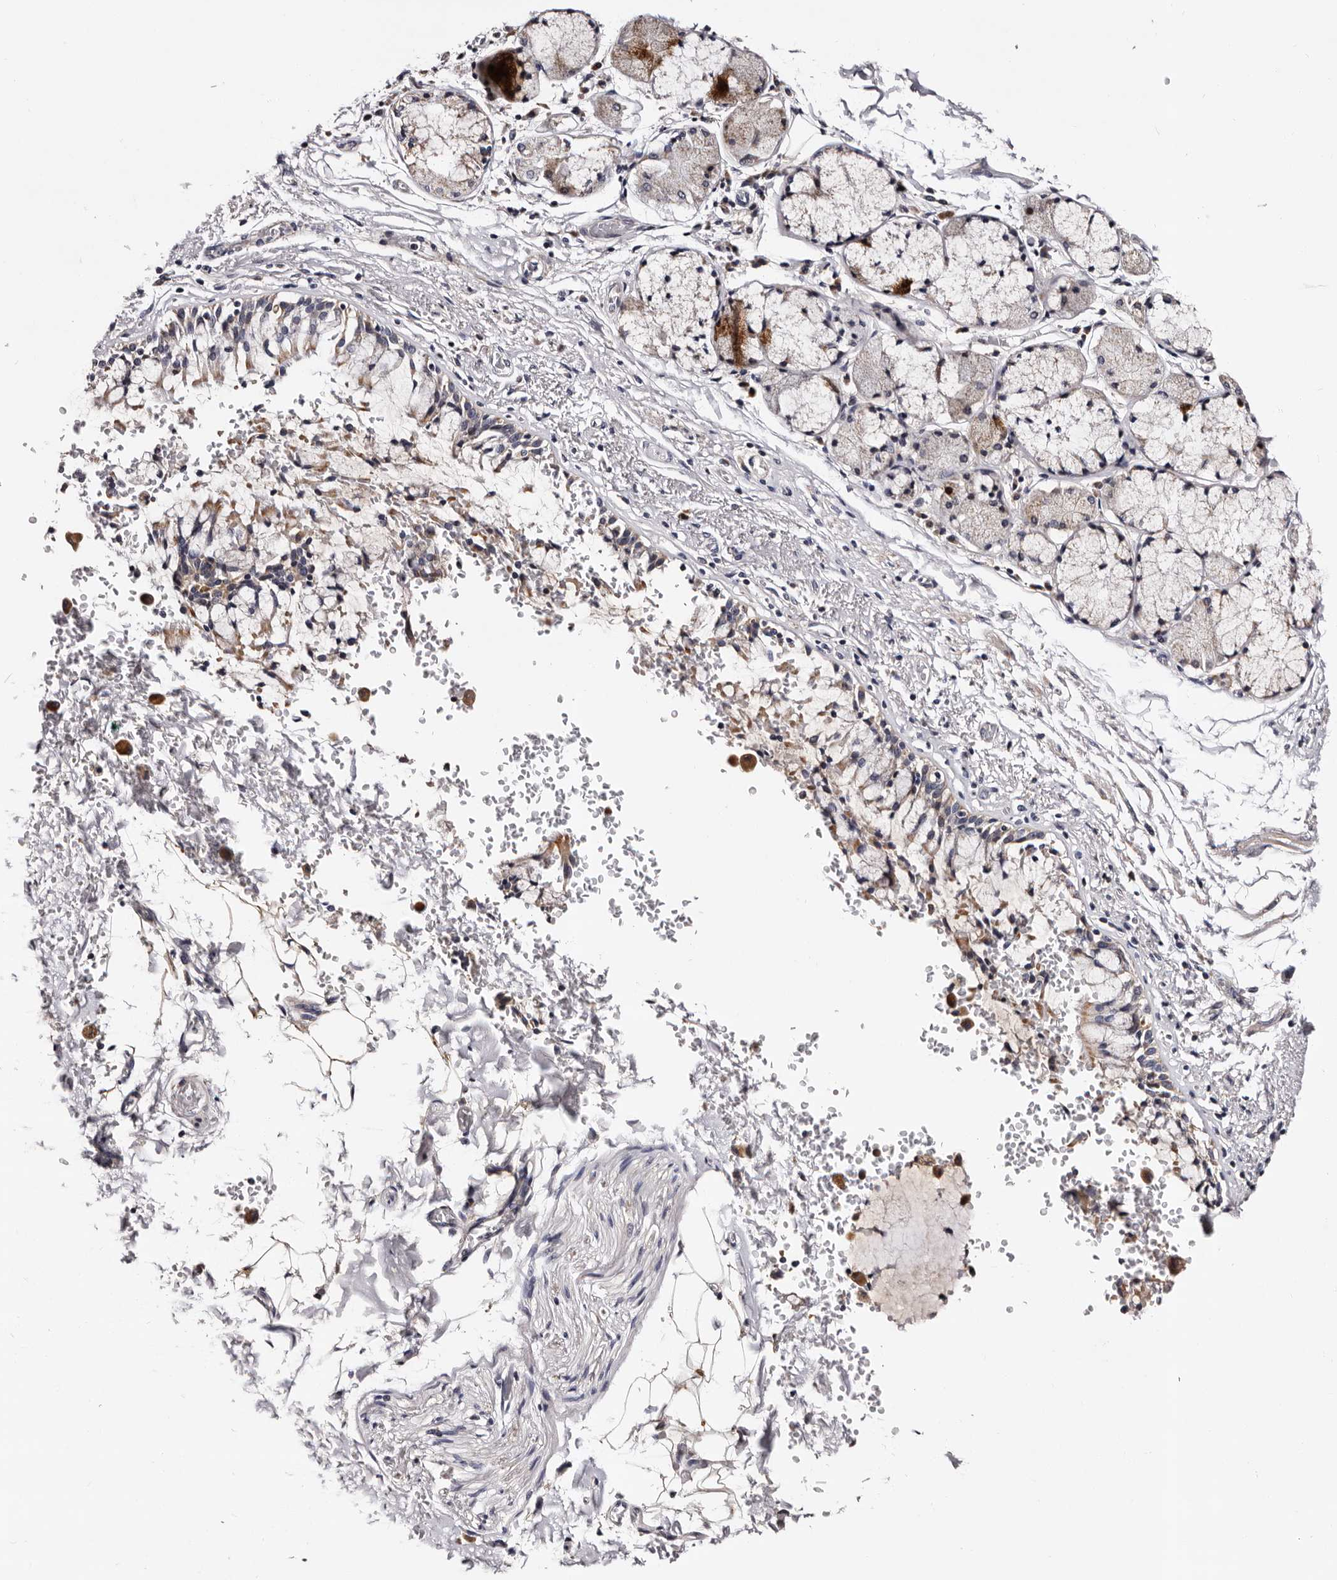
{"staining": {"intensity": "weak", "quantity": "25%-75%", "location": "cytoplasmic/membranous"}, "tissue": "bronchus", "cell_type": "Respiratory epithelial cells", "image_type": "normal", "snomed": [{"axis": "morphology", "description": "Normal tissue, NOS"}, {"axis": "morphology", "description": "Inflammation, NOS"}, {"axis": "topography", "description": "Cartilage tissue"}, {"axis": "topography", "description": "Bronchus"}, {"axis": "topography", "description": "Lung"}], "caption": "Human bronchus stained with a brown dye displays weak cytoplasmic/membranous positive staining in approximately 25%-75% of respiratory epithelial cells.", "gene": "TAF4B", "patient": {"sex": "female", "age": 64}}